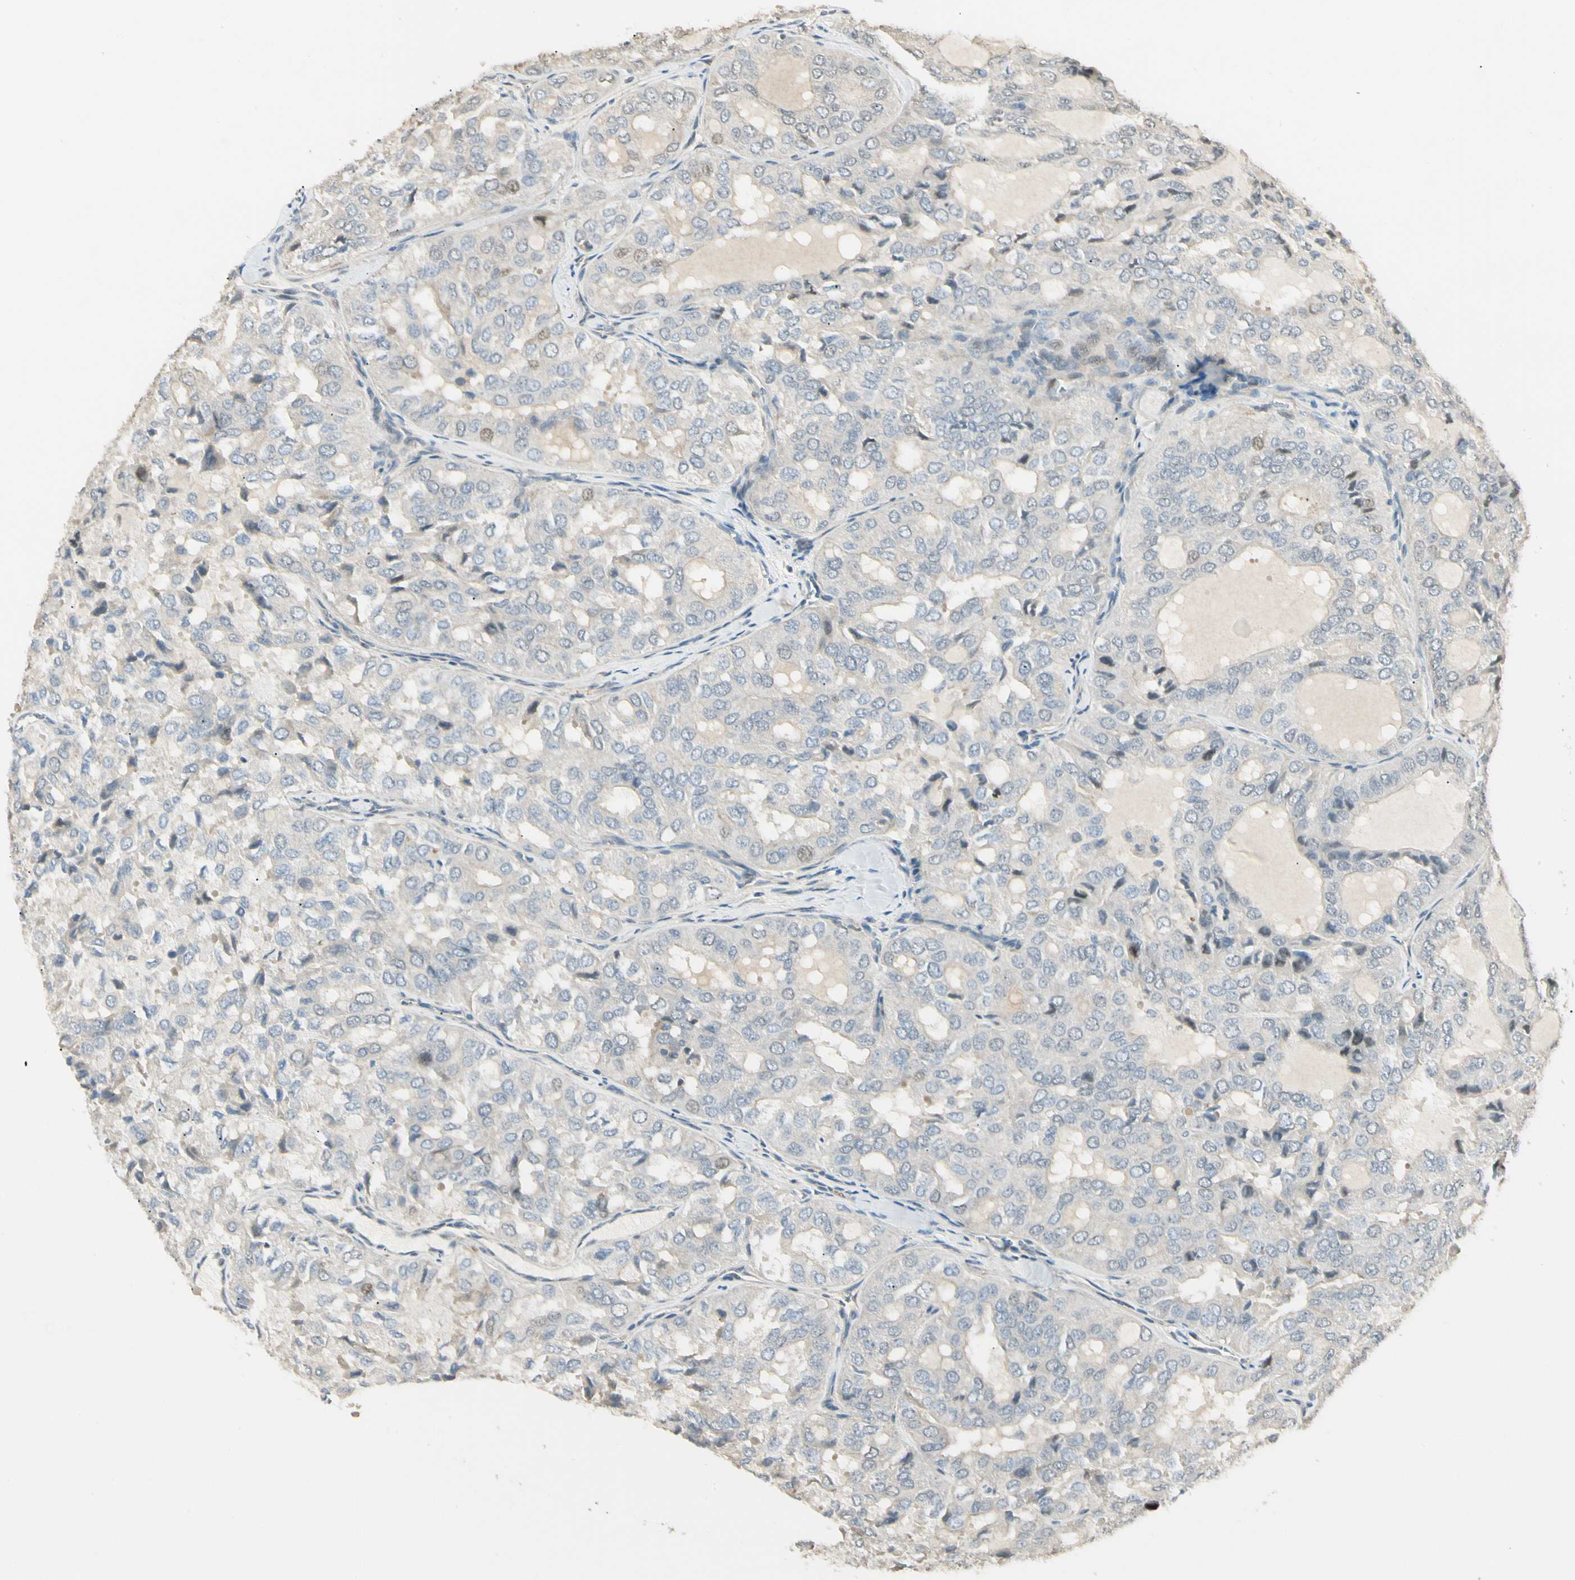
{"staining": {"intensity": "negative", "quantity": "none", "location": "none"}, "tissue": "thyroid cancer", "cell_type": "Tumor cells", "image_type": "cancer", "snomed": [{"axis": "morphology", "description": "Follicular adenoma carcinoma, NOS"}, {"axis": "topography", "description": "Thyroid gland"}], "caption": "This micrograph is of thyroid follicular adenoma carcinoma stained with immunohistochemistry (IHC) to label a protein in brown with the nuclei are counter-stained blue. There is no staining in tumor cells.", "gene": "P3H2", "patient": {"sex": "male", "age": 75}}